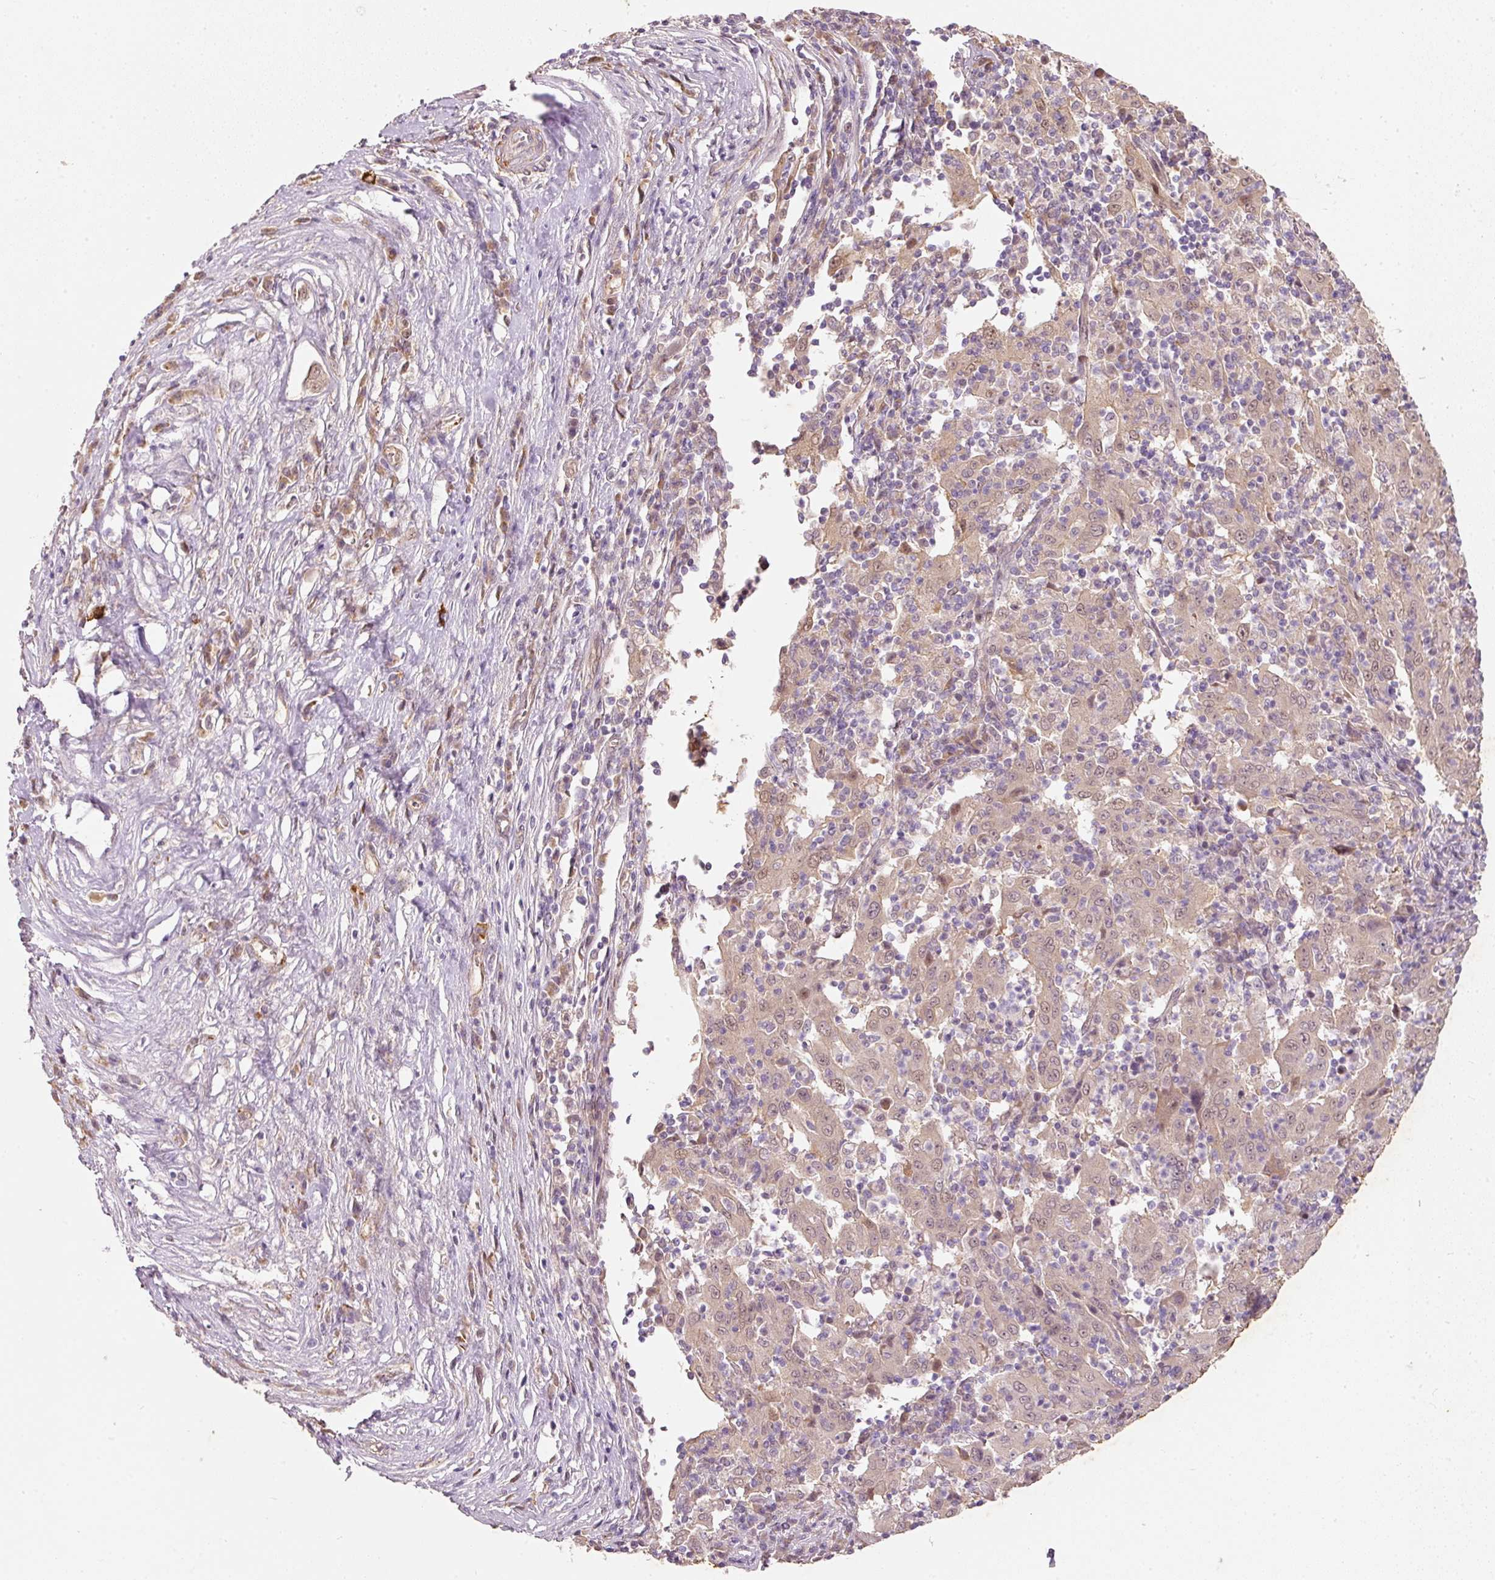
{"staining": {"intensity": "weak", "quantity": ">75%", "location": "cytoplasmic/membranous,nuclear"}, "tissue": "pancreatic cancer", "cell_type": "Tumor cells", "image_type": "cancer", "snomed": [{"axis": "morphology", "description": "Adenocarcinoma, NOS"}, {"axis": "topography", "description": "Pancreas"}], "caption": "Immunohistochemical staining of pancreatic cancer (adenocarcinoma) displays weak cytoplasmic/membranous and nuclear protein expression in about >75% of tumor cells.", "gene": "RGL2", "patient": {"sex": "male", "age": 63}}